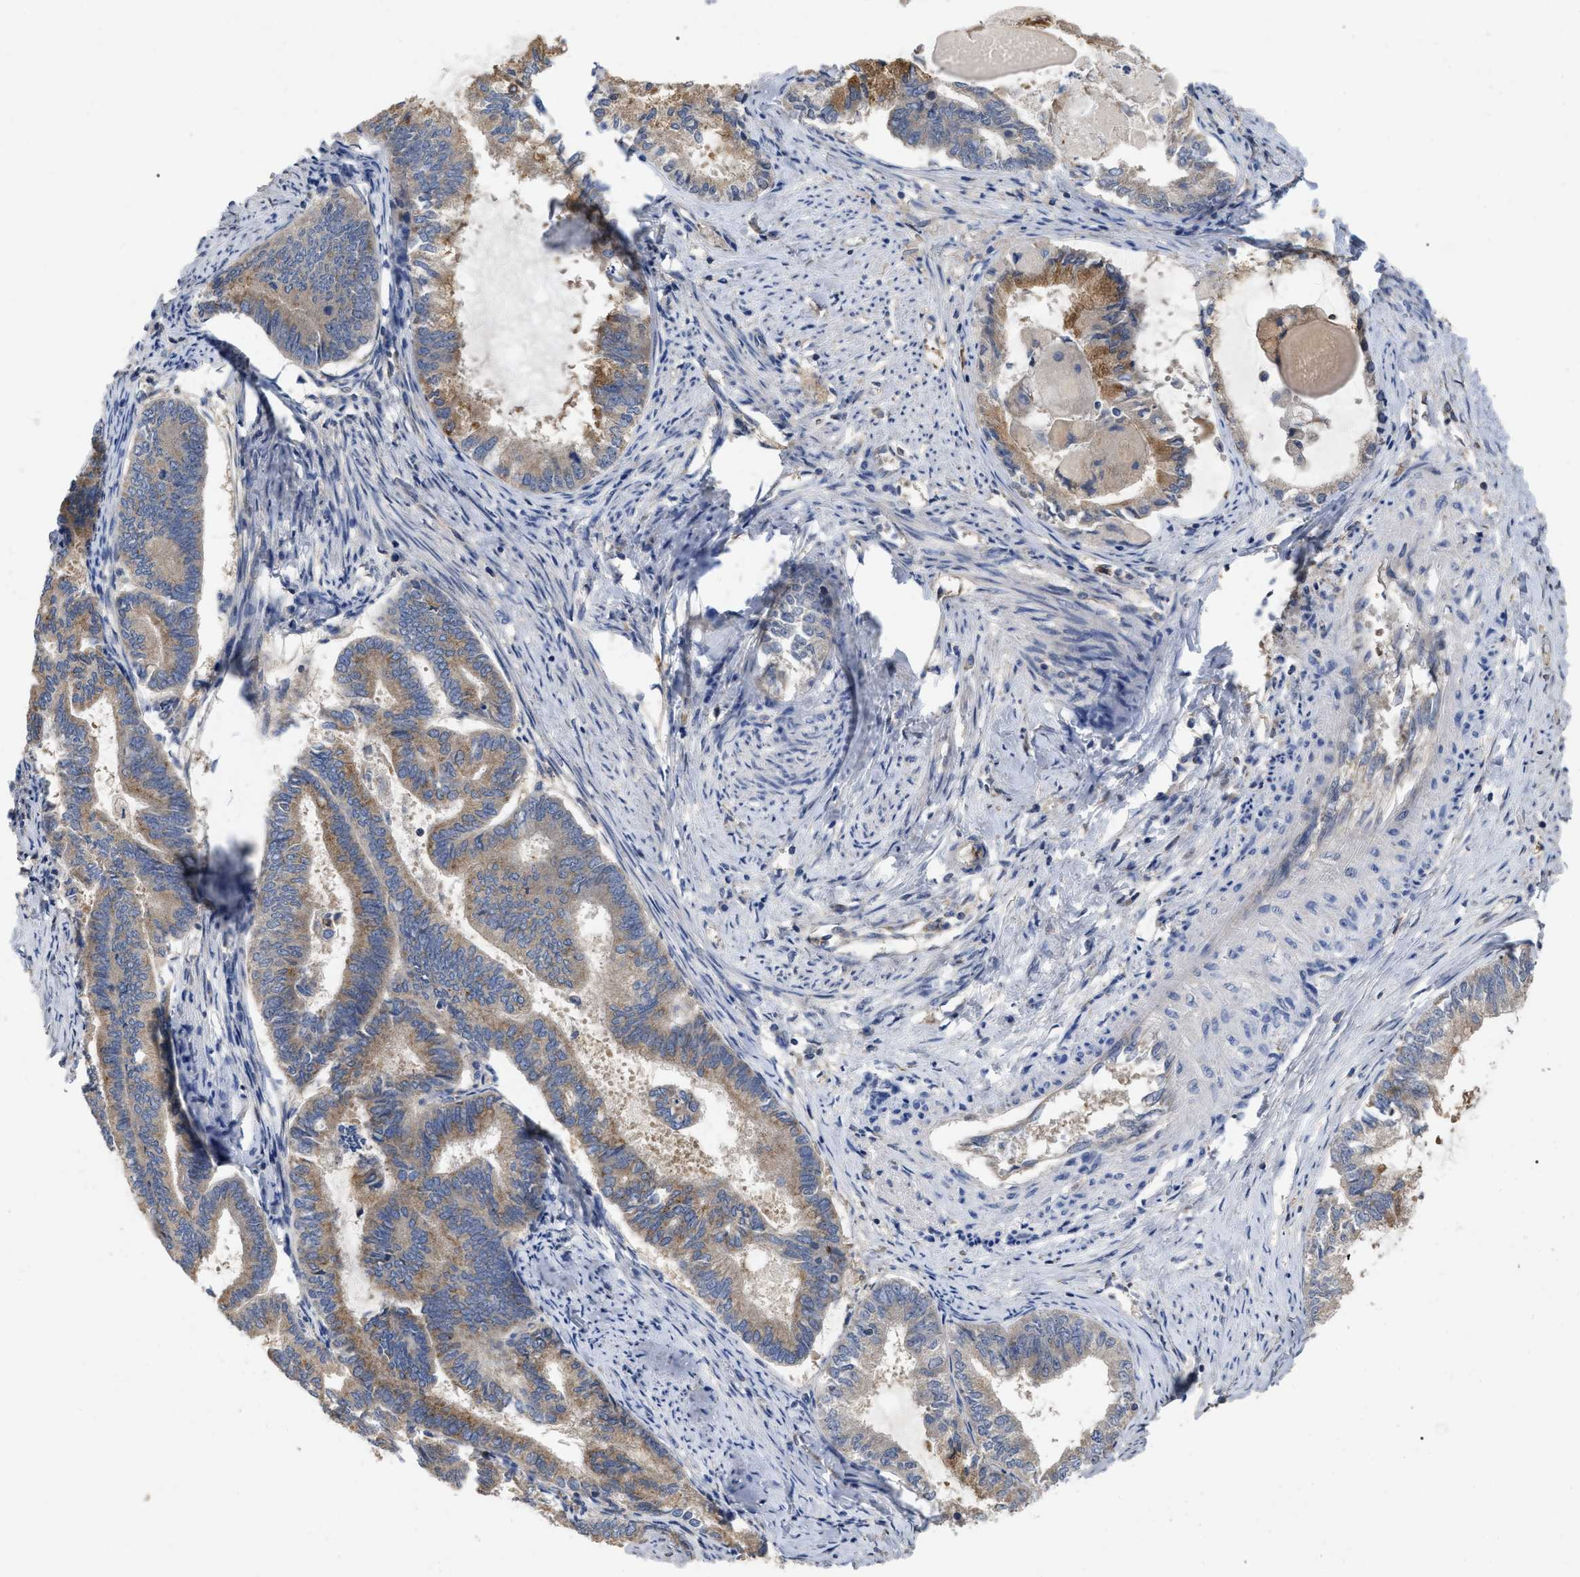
{"staining": {"intensity": "moderate", "quantity": "25%-75%", "location": "cytoplasmic/membranous"}, "tissue": "endometrial cancer", "cell_type": "Tumor cells", "image_type": "cancer", "snomed": [{"axis": "morphology", "description": "Adenocarcinoma, NOS"}, {"axis": "topography", "description": "Endometrium"}], "caption": "Endometrial cancer (adenocarcinoma) was stained to show a protein in brown. There is medium levels of moderate cytoplasmic/membranous staining in approximately 25%-75% of tumor cells.", "gene": "RAP1GDS1", "patient": {"sex": "female", "age": 86}}